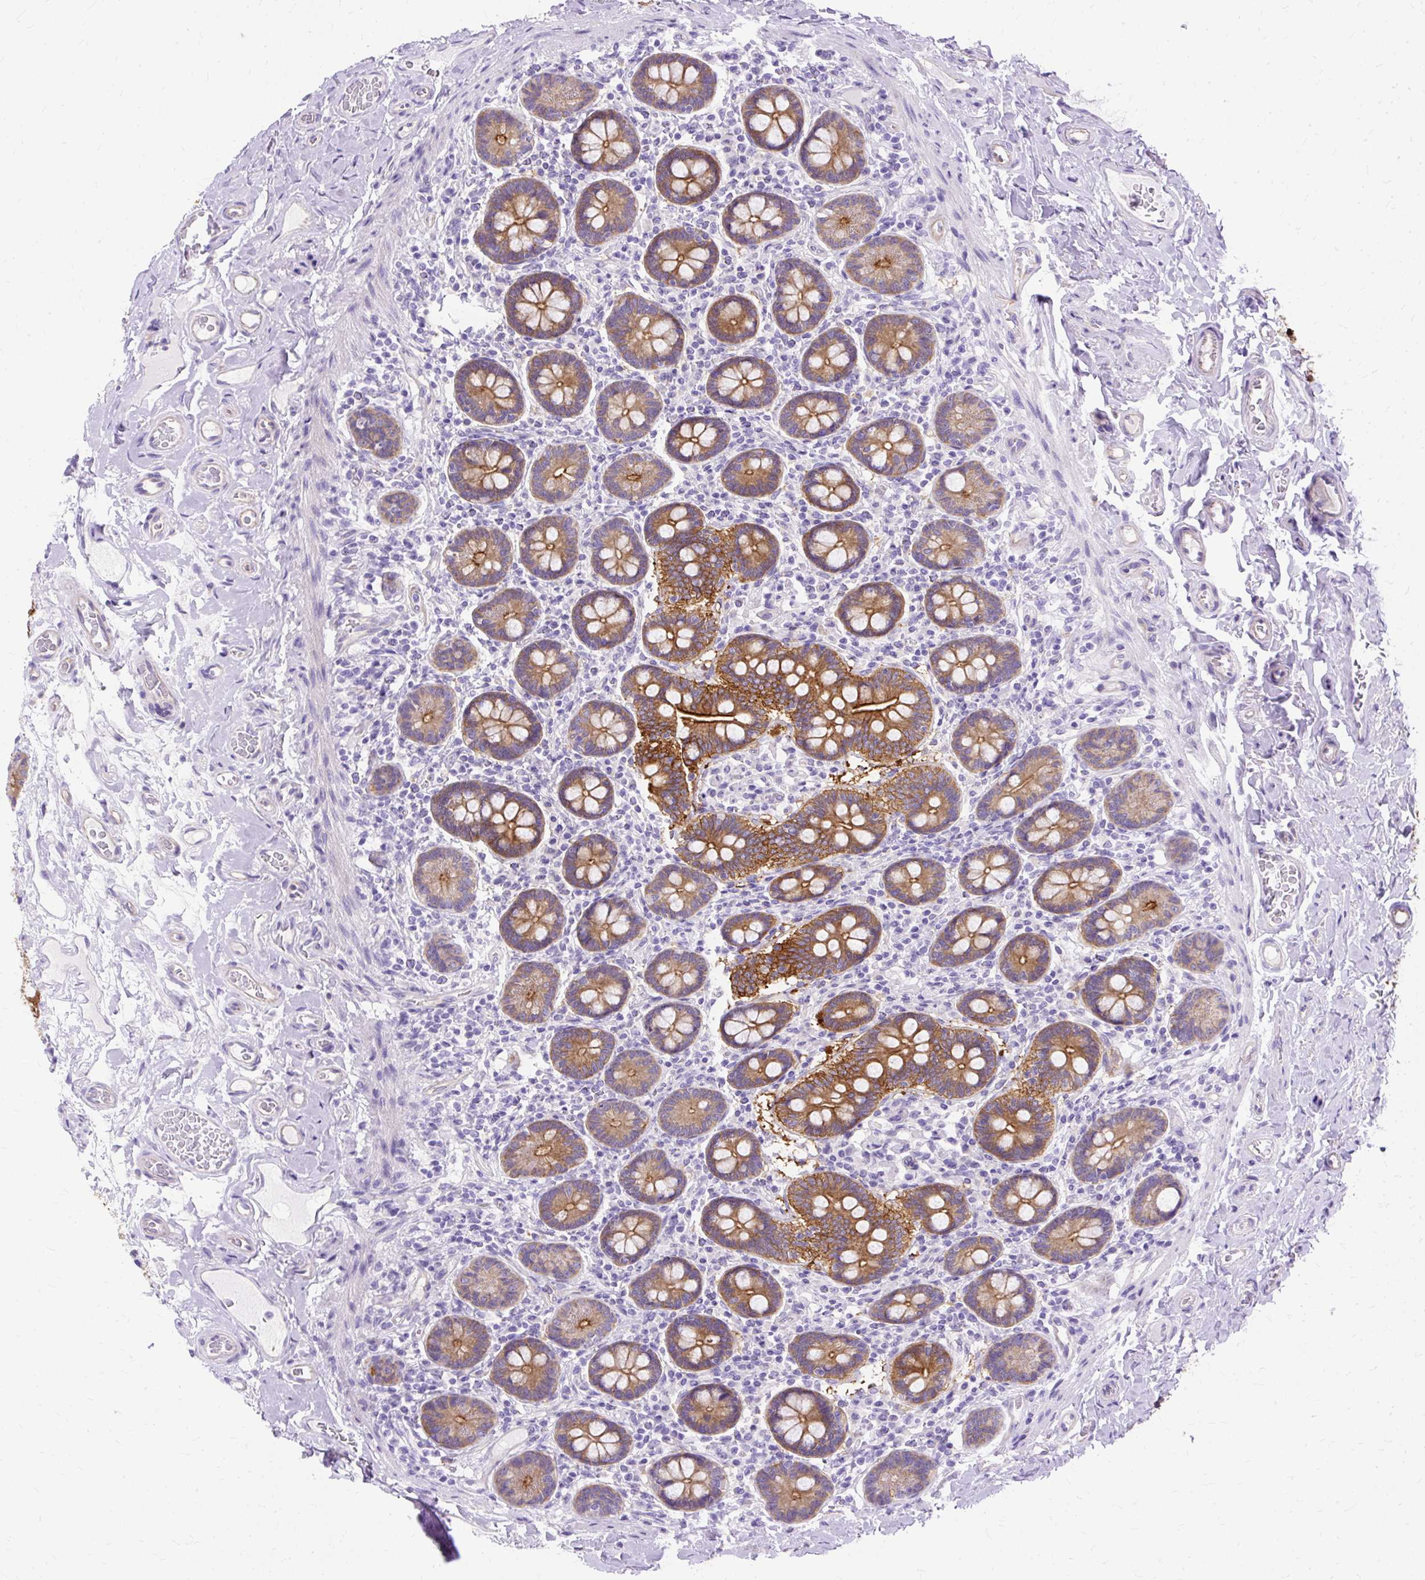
{"staining": {"intensity": "strong", "quantity": ">75%", "location": "cytoplasmic/membranous"}, "tissue": "small intestine", "cell_type": "Glandular cells", "image_type": "normal", "snomed": [{"axis": "morphology", "description": "Normal tissue, NOS"}, {"axis": "topography", "description": "Small intestine"}], "caption": "Immunohistochemical staining of normal small intestine demonstrates >75% levels of strong cytoplasmic/membranous protein staining in approximately >75% of glandular cells.", "gene": "MYO6", "patient": {"sex": "female", "age": 64}}